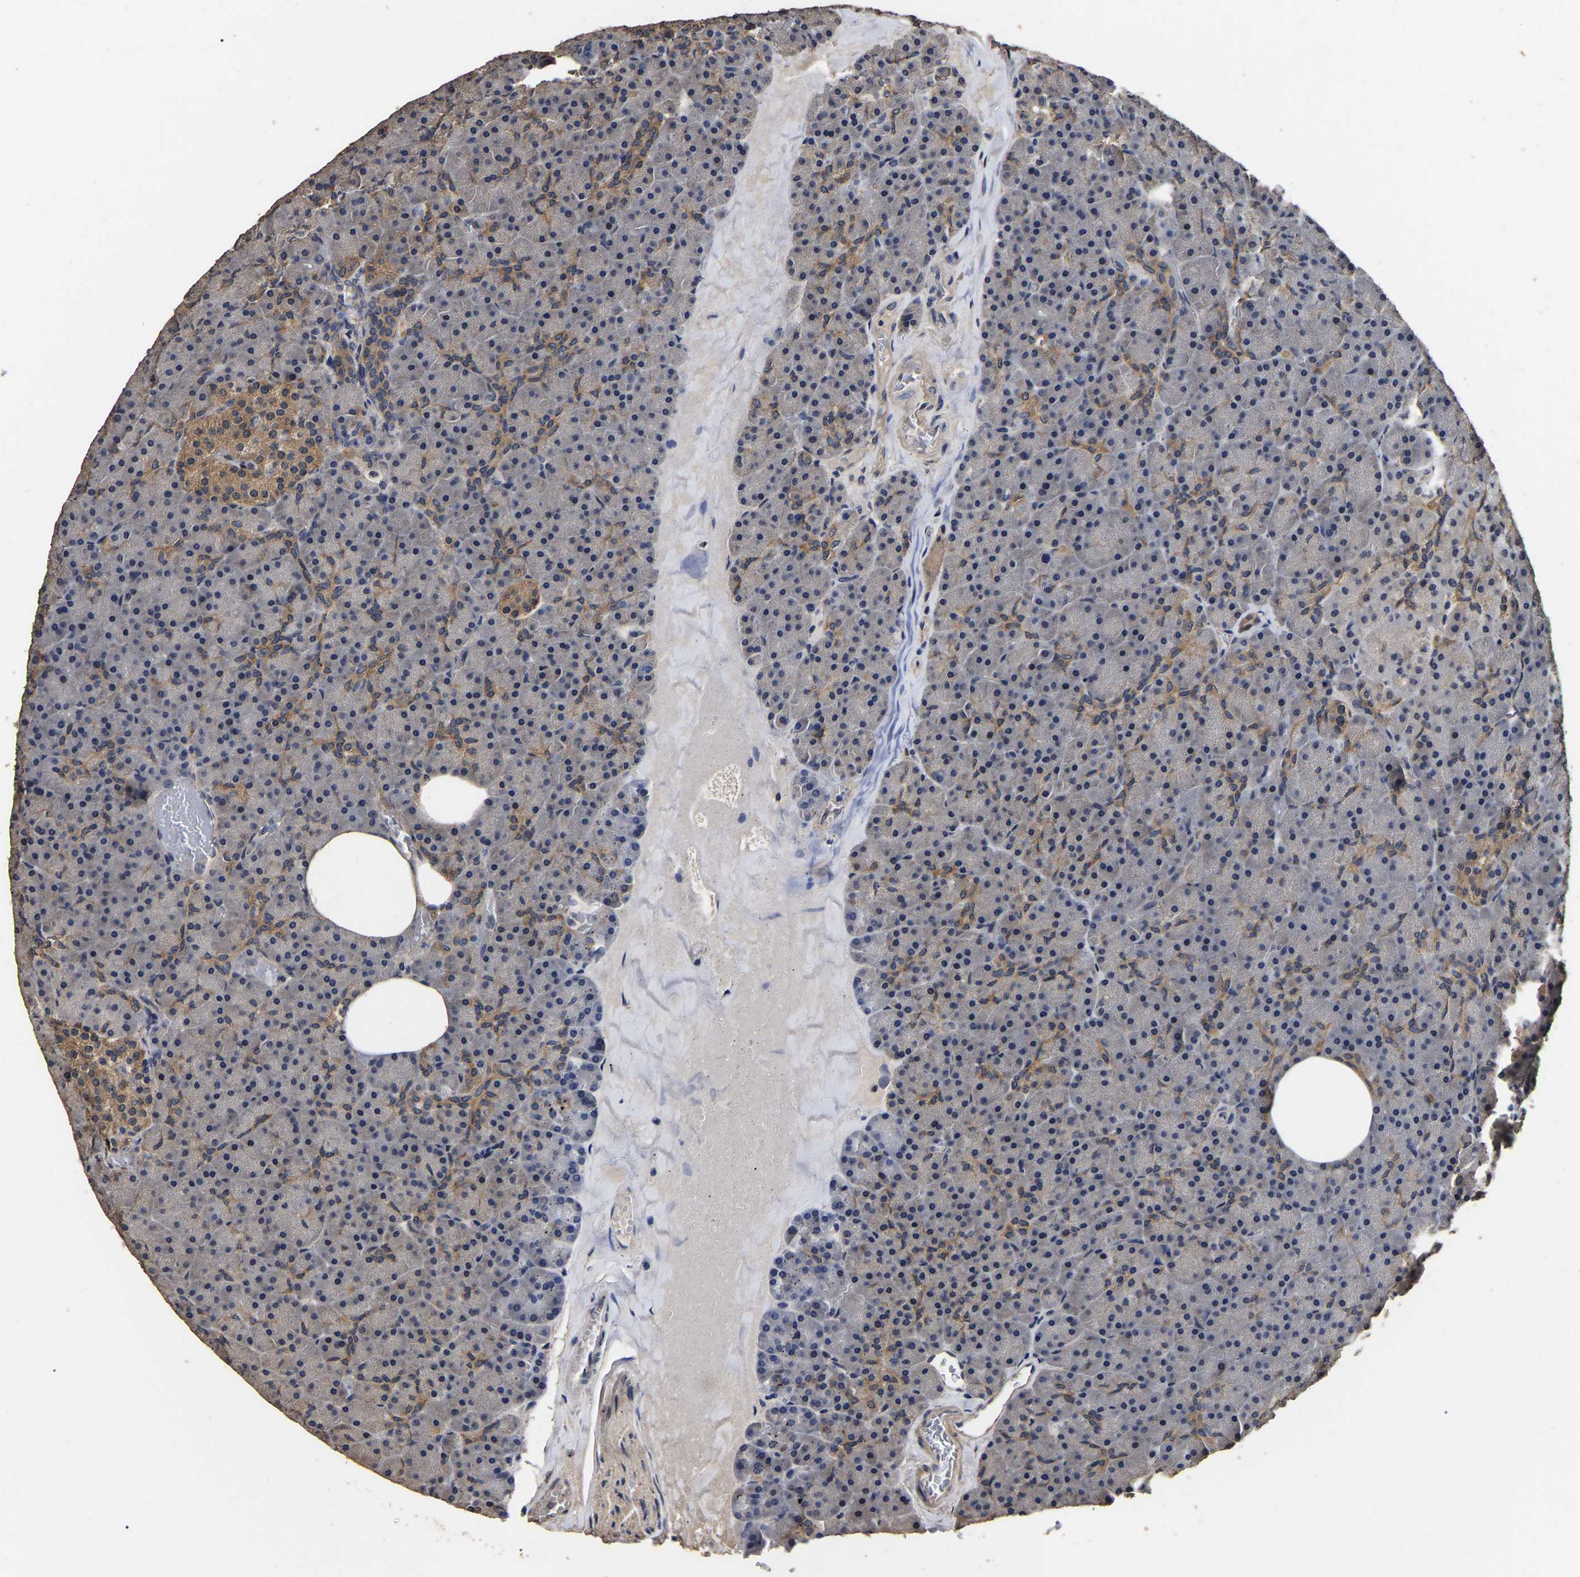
{"staining": {"intensity": "moderate", "quantity": "<25%", "location": "cytoplasmic/membranous"}, "tissue": "pancreas", "cell_type": "Exocrine glandular cells", "image_type": "normal", "snomed": [{"axis": "morphology", "description": "Normal tissue, NOS"}, {"axis": "morphology", "description": "Carcinoid, malignant, NOS"}, {"axis": "topography", "description": "Pancreas"}], "caption": "Exocrine glandular cells show low levels of moderate cytoplasmic/membranous staining in approximately <25% of cells in normal pancreas. The protein is stained brown, and the nuclei are stained in blue (DAB (3,3'-diaminobenzidine) IHC with brightfield microscopy, high magnification).", "gene": "STK32C", "patient": {"sex": "female", "age": 35}}